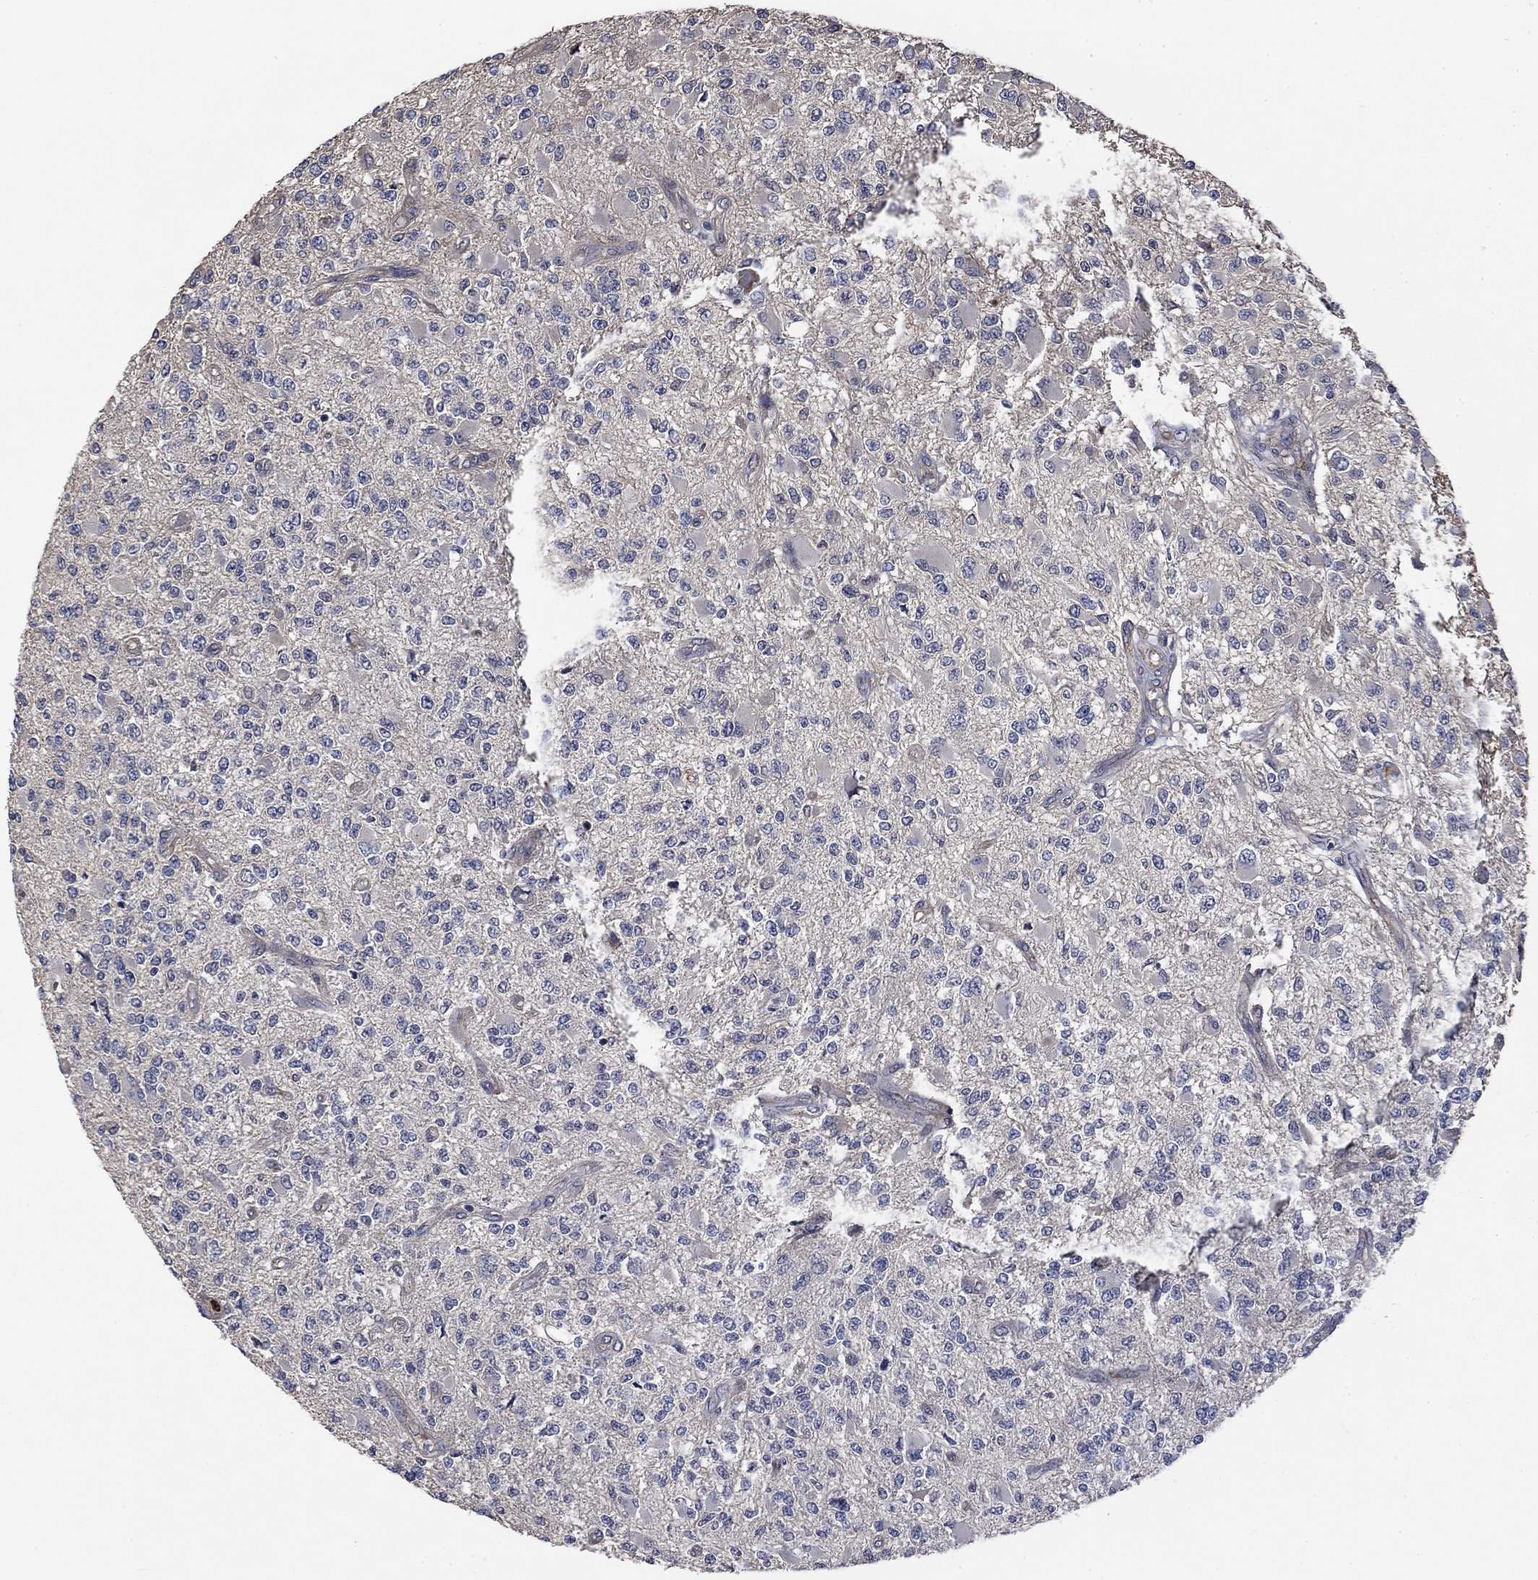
{"staining": {"intensity": "negative", "quantity": "none", "location": "none"}, "tissue": "glioma", "cell_type": "Tumor cells", "image_type": "cancer", "snomed": [{"axis": "morphology", "description": "Glioma, malignant, High grade"}, {"axis": "topography", "description": "Brain"}], "caption": "DAB immunohistochemical staining of human high-grade glioma (malignant) reveals no significant positivity in tumor cells.", "gene": "VCAN", "patient": {"sex": "female", "age": 63}}